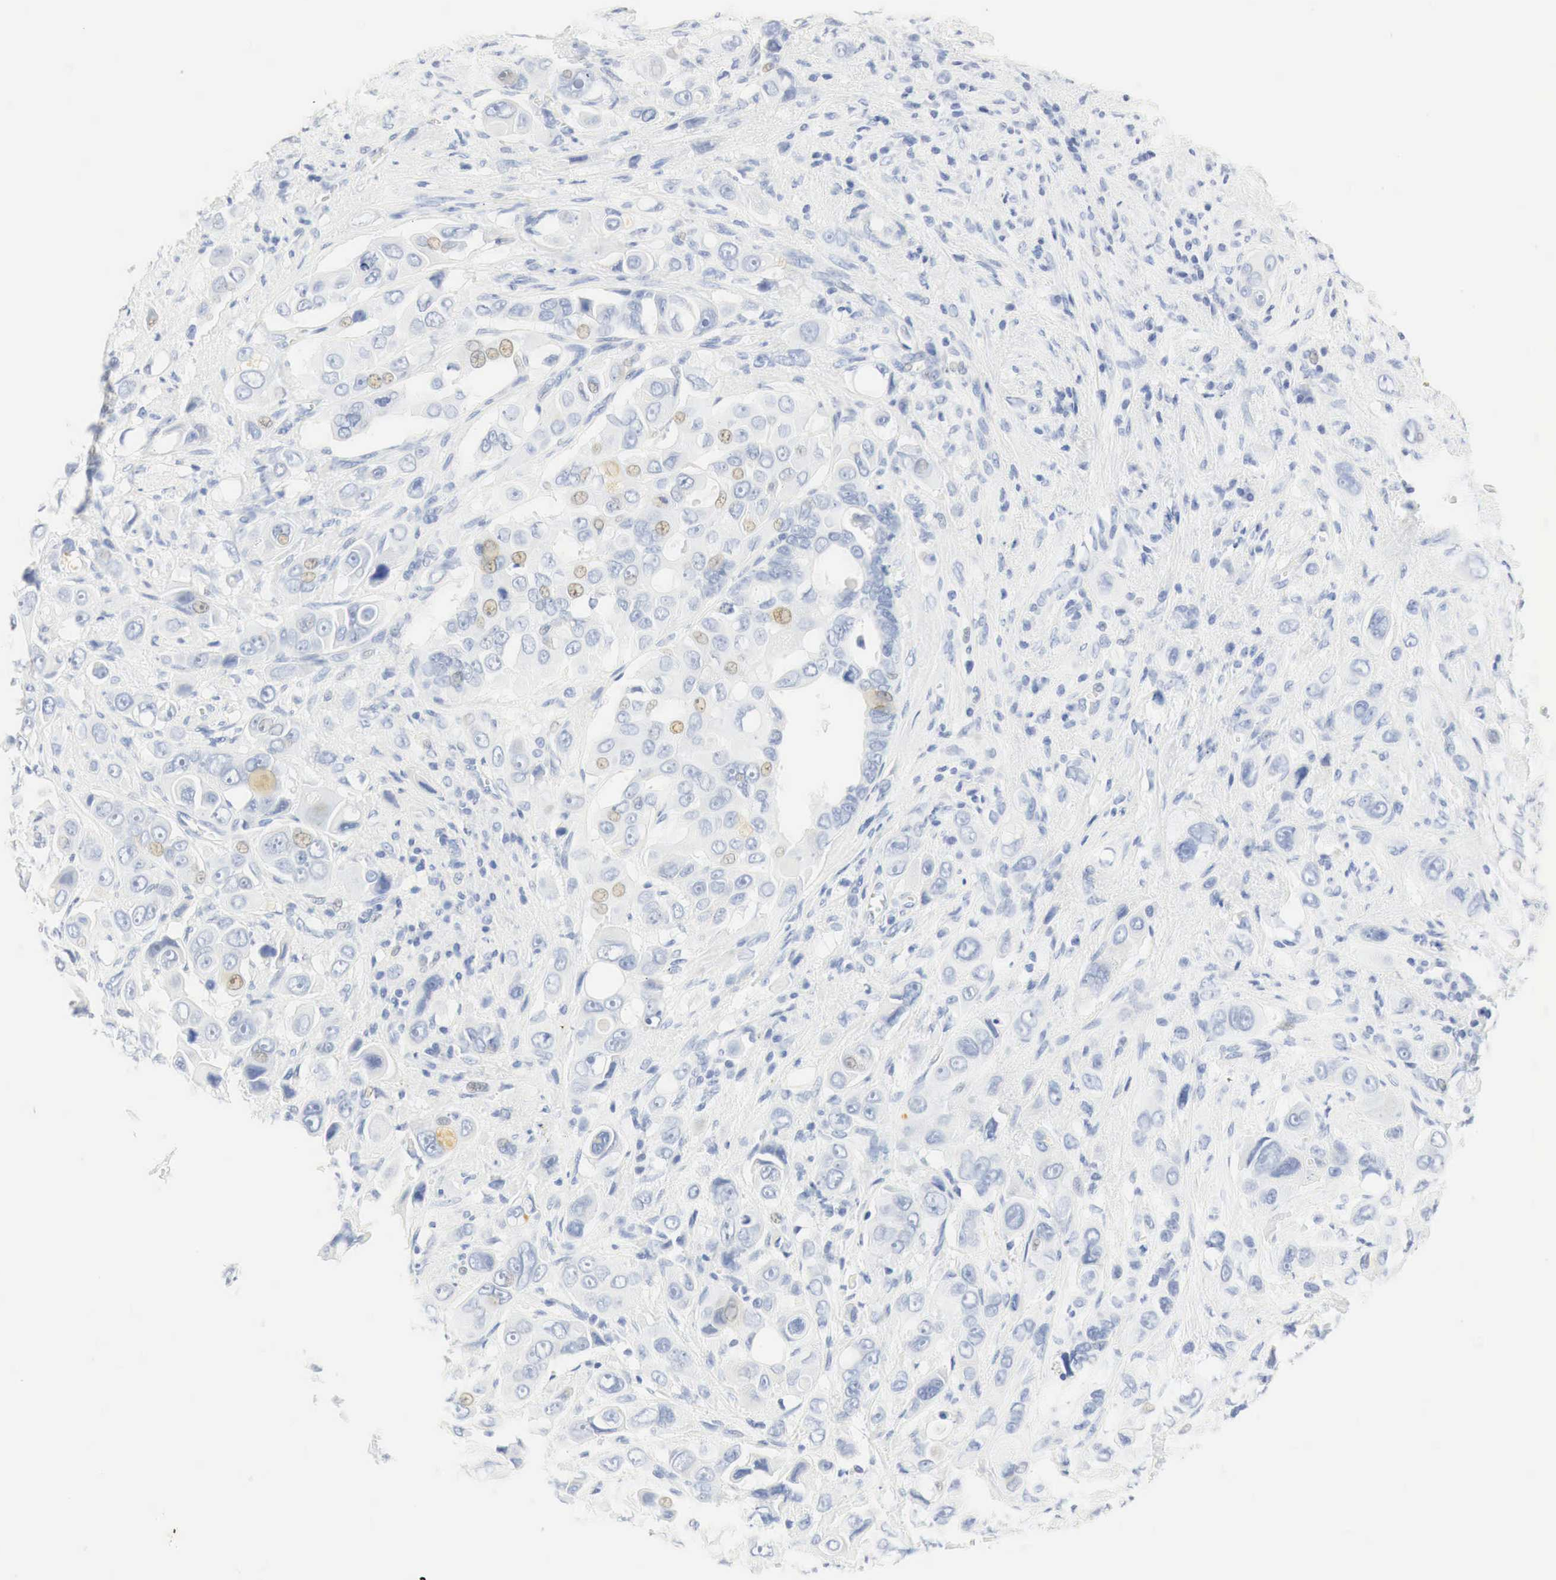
{"staining": {"intensity": "moderate", "quantity": "<25%", "location": "nuclear"}, "tissue": "liver cancer", "cell_type": "Tumor cells", "image_type": "cancer", "snomed": [{"axis": "morphology", "description": "Cholangiocarcinoma"}, {"axis": "topography", "description": "Liver"}], "caption": "An image showing moderate nuclear staining in about <25% of tumor cells in cholangiocarcinoma (liver), as visualized by brown immunohistochemical staining.", "gene": "INHA", "patient": {"sex": "female", "age": 79}}